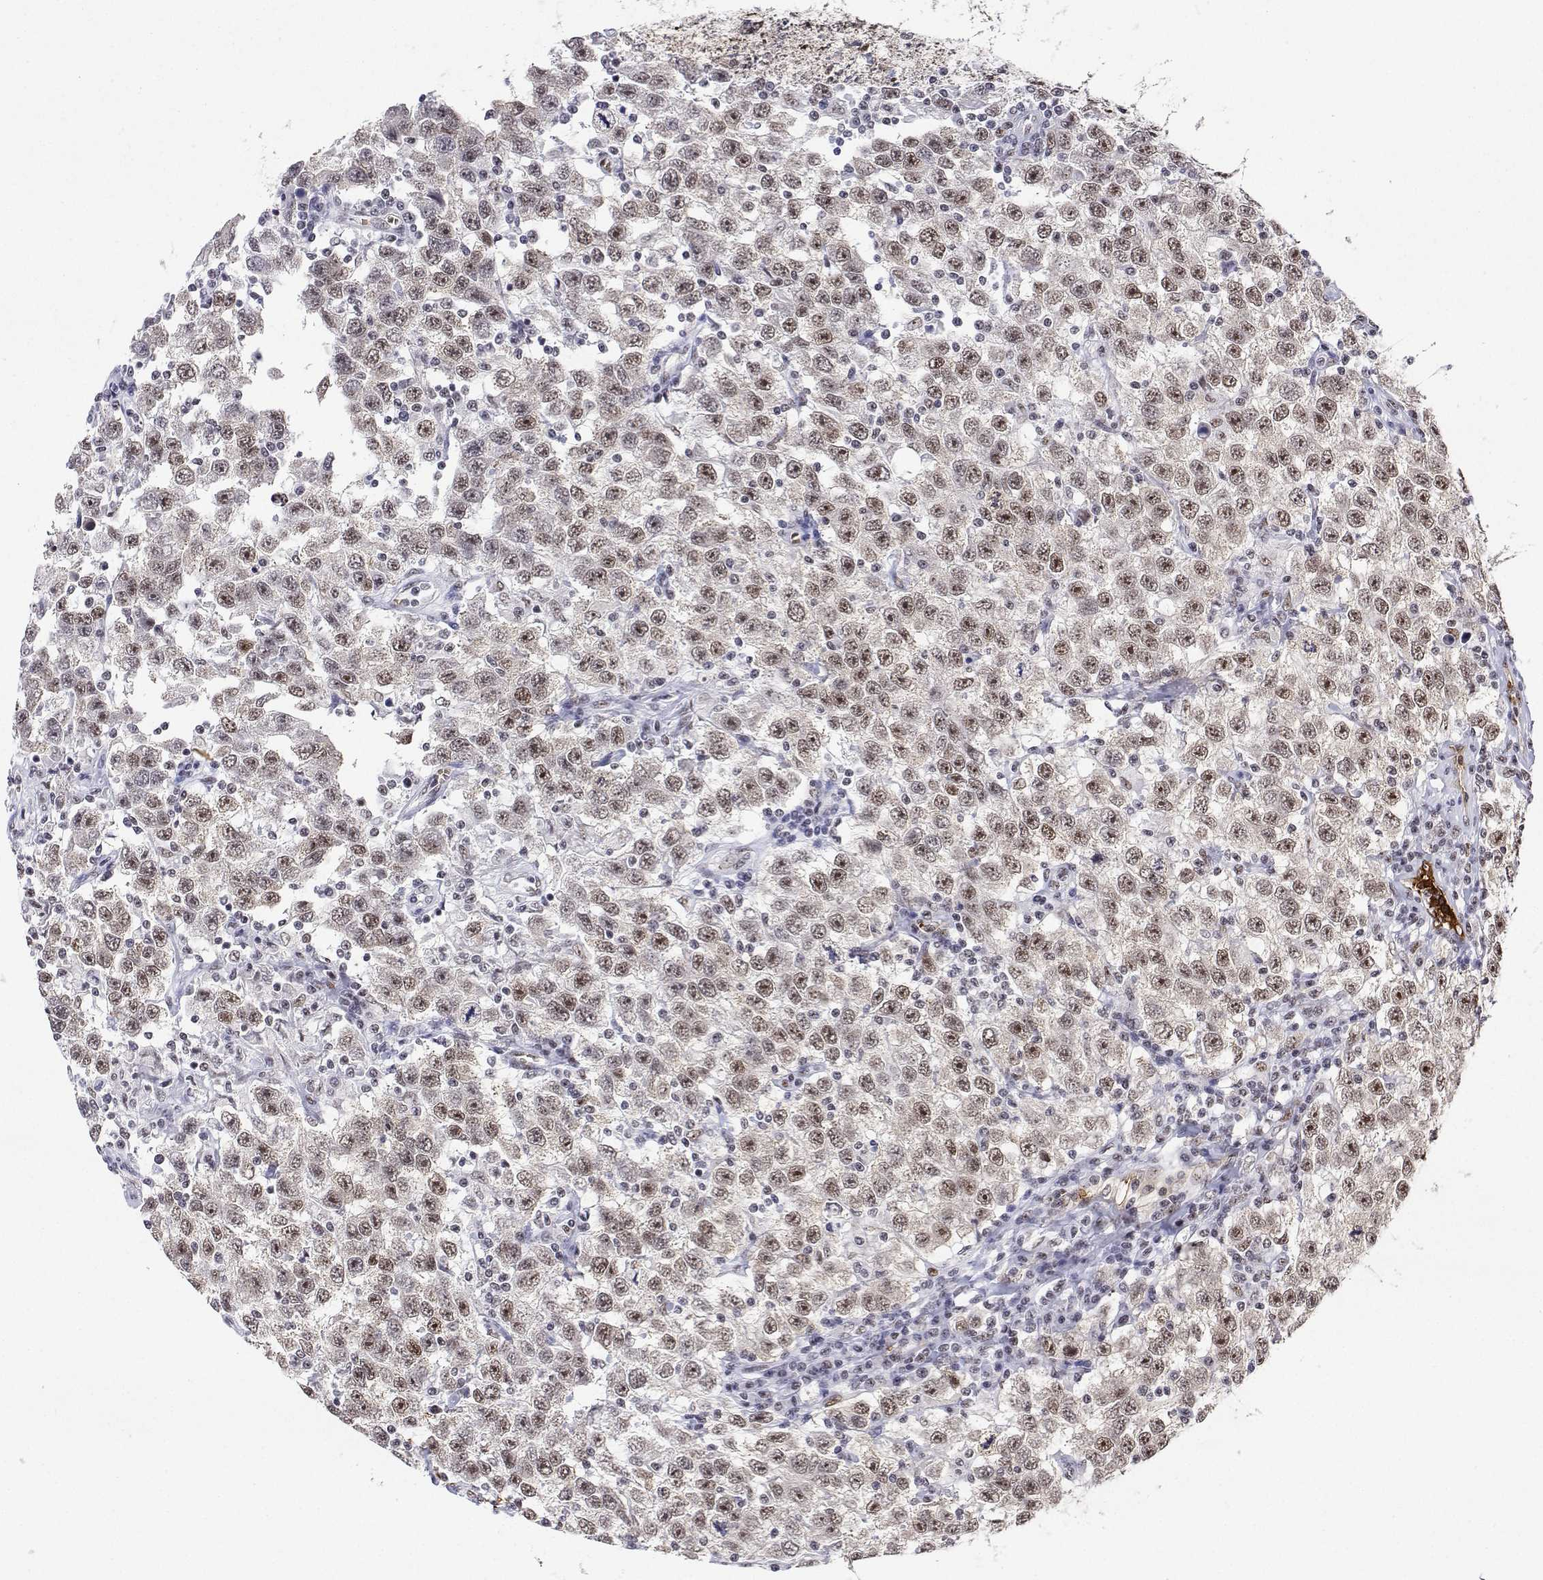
{"staining": {"intensity": "moderate", "quantity": ">75%", "location": "nuclear"}, "tissue": "testis cancer", "cell_type": "Tumor cells", "image_type": "cancer", "snomed": [{"axis": "morphology", "description": "Seminoma, NOS"}, {"axis": "topography", "description": "Testis"}], "caption": "DAB immunohistochemical staining of testis seminoma reveals moderate nuclear protein staining in about >75% of tumor cells.", "gene": "ADAR", "patient": {"sex": "male", "age": 41}}